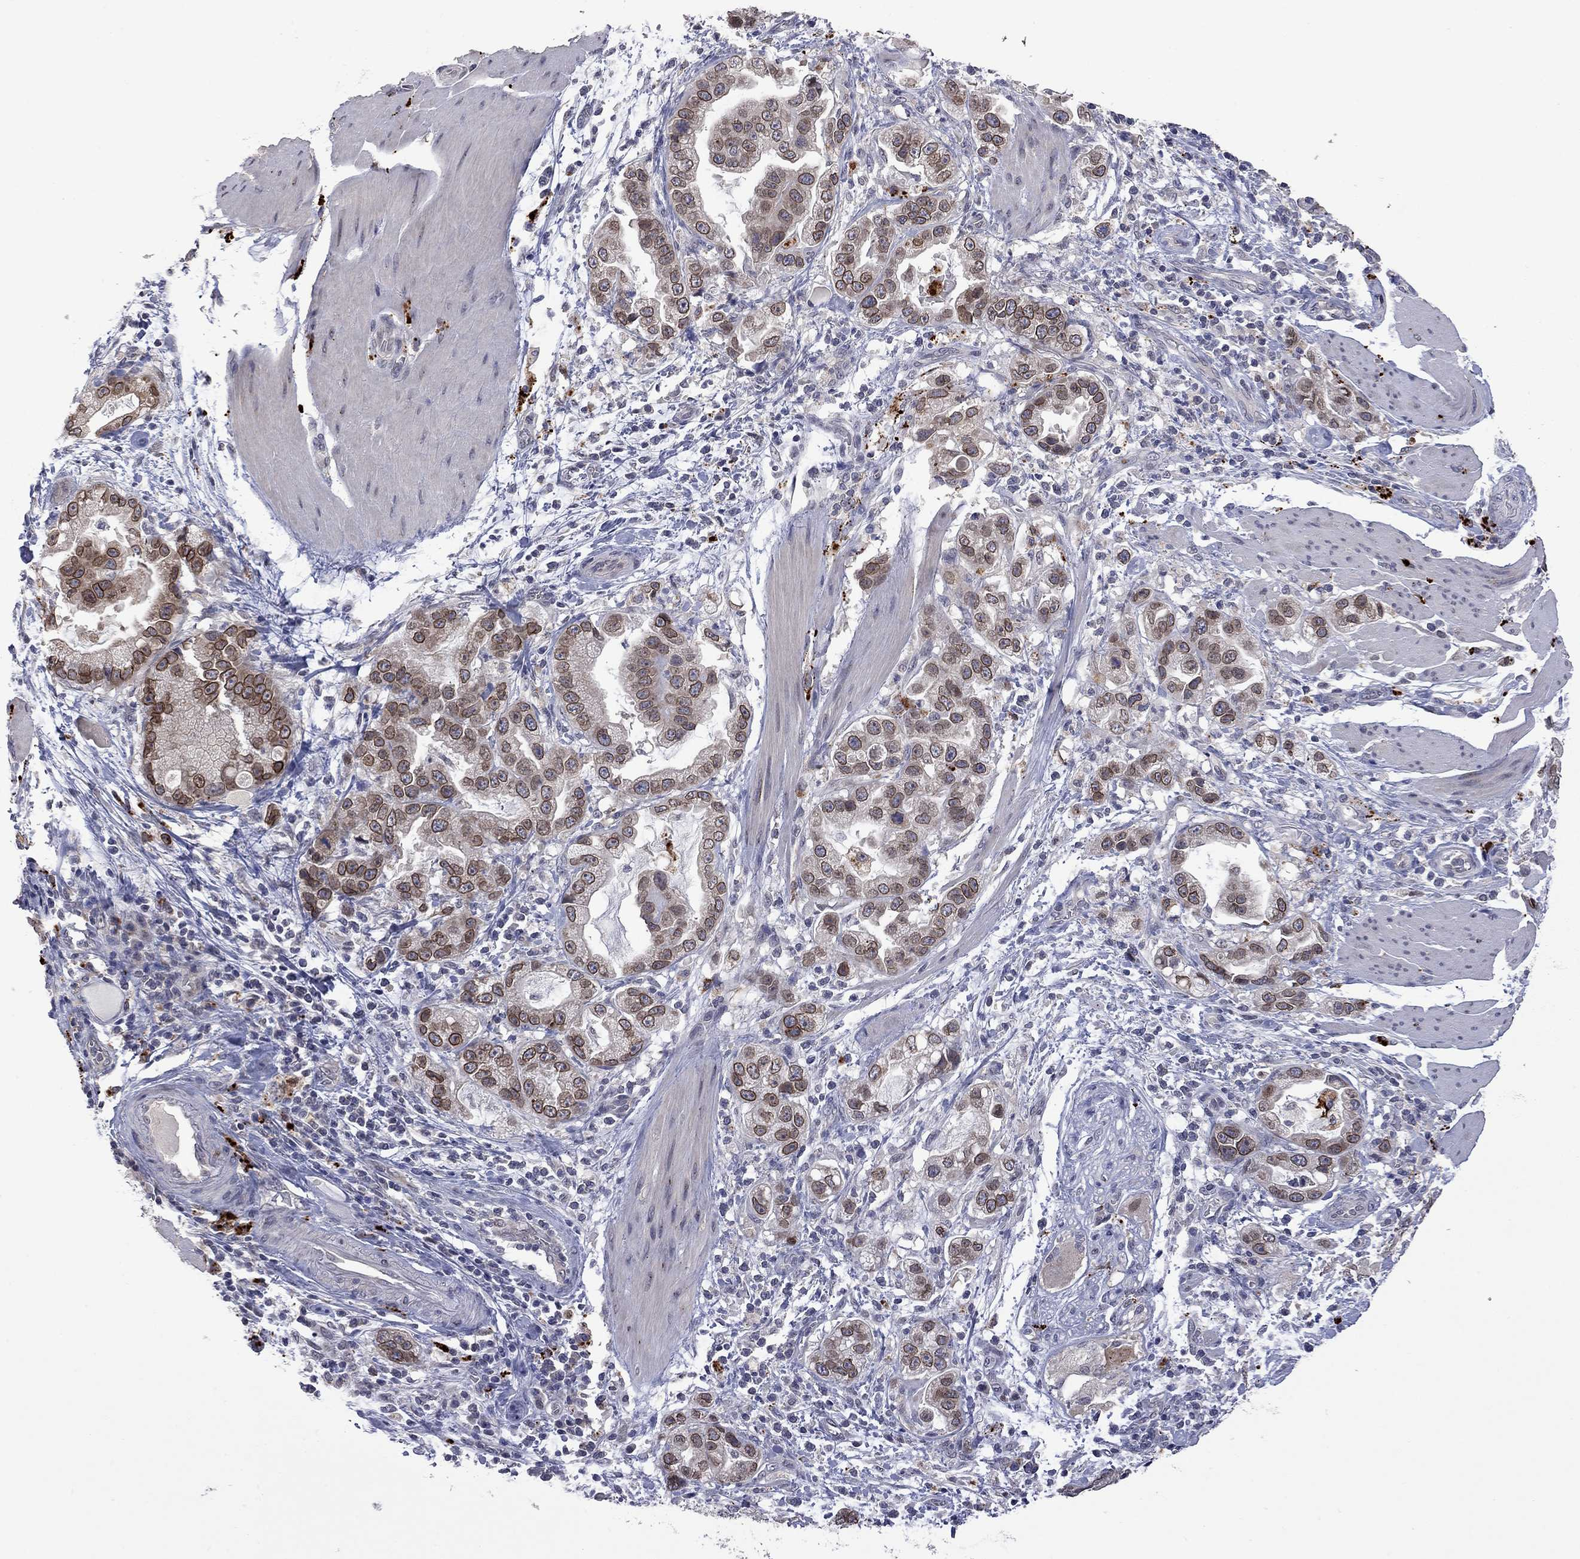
{"staining": {"intensity": "strong", "quantity": "25%-75%", "location": "cytoplasmic/membranous"}, "tissue": "stomach cancer", "cell_type": "Tumor cells", "image_type": "cancer", "snomed": [{"axis": "morphology", "description": "Adenocarcinoma, NOS"}, {"axis": "topography", "description": "Stomach"}], "caption": "Stomach cancer tissue displays strong cytoplasmic/membranous staining in approximately 25%-75% of tumor cells (DAB IHC, brown staining for protein, blue staining for nuclei).", "gene": "FABP12", "patient": {"sex": "male", "age": 59}}